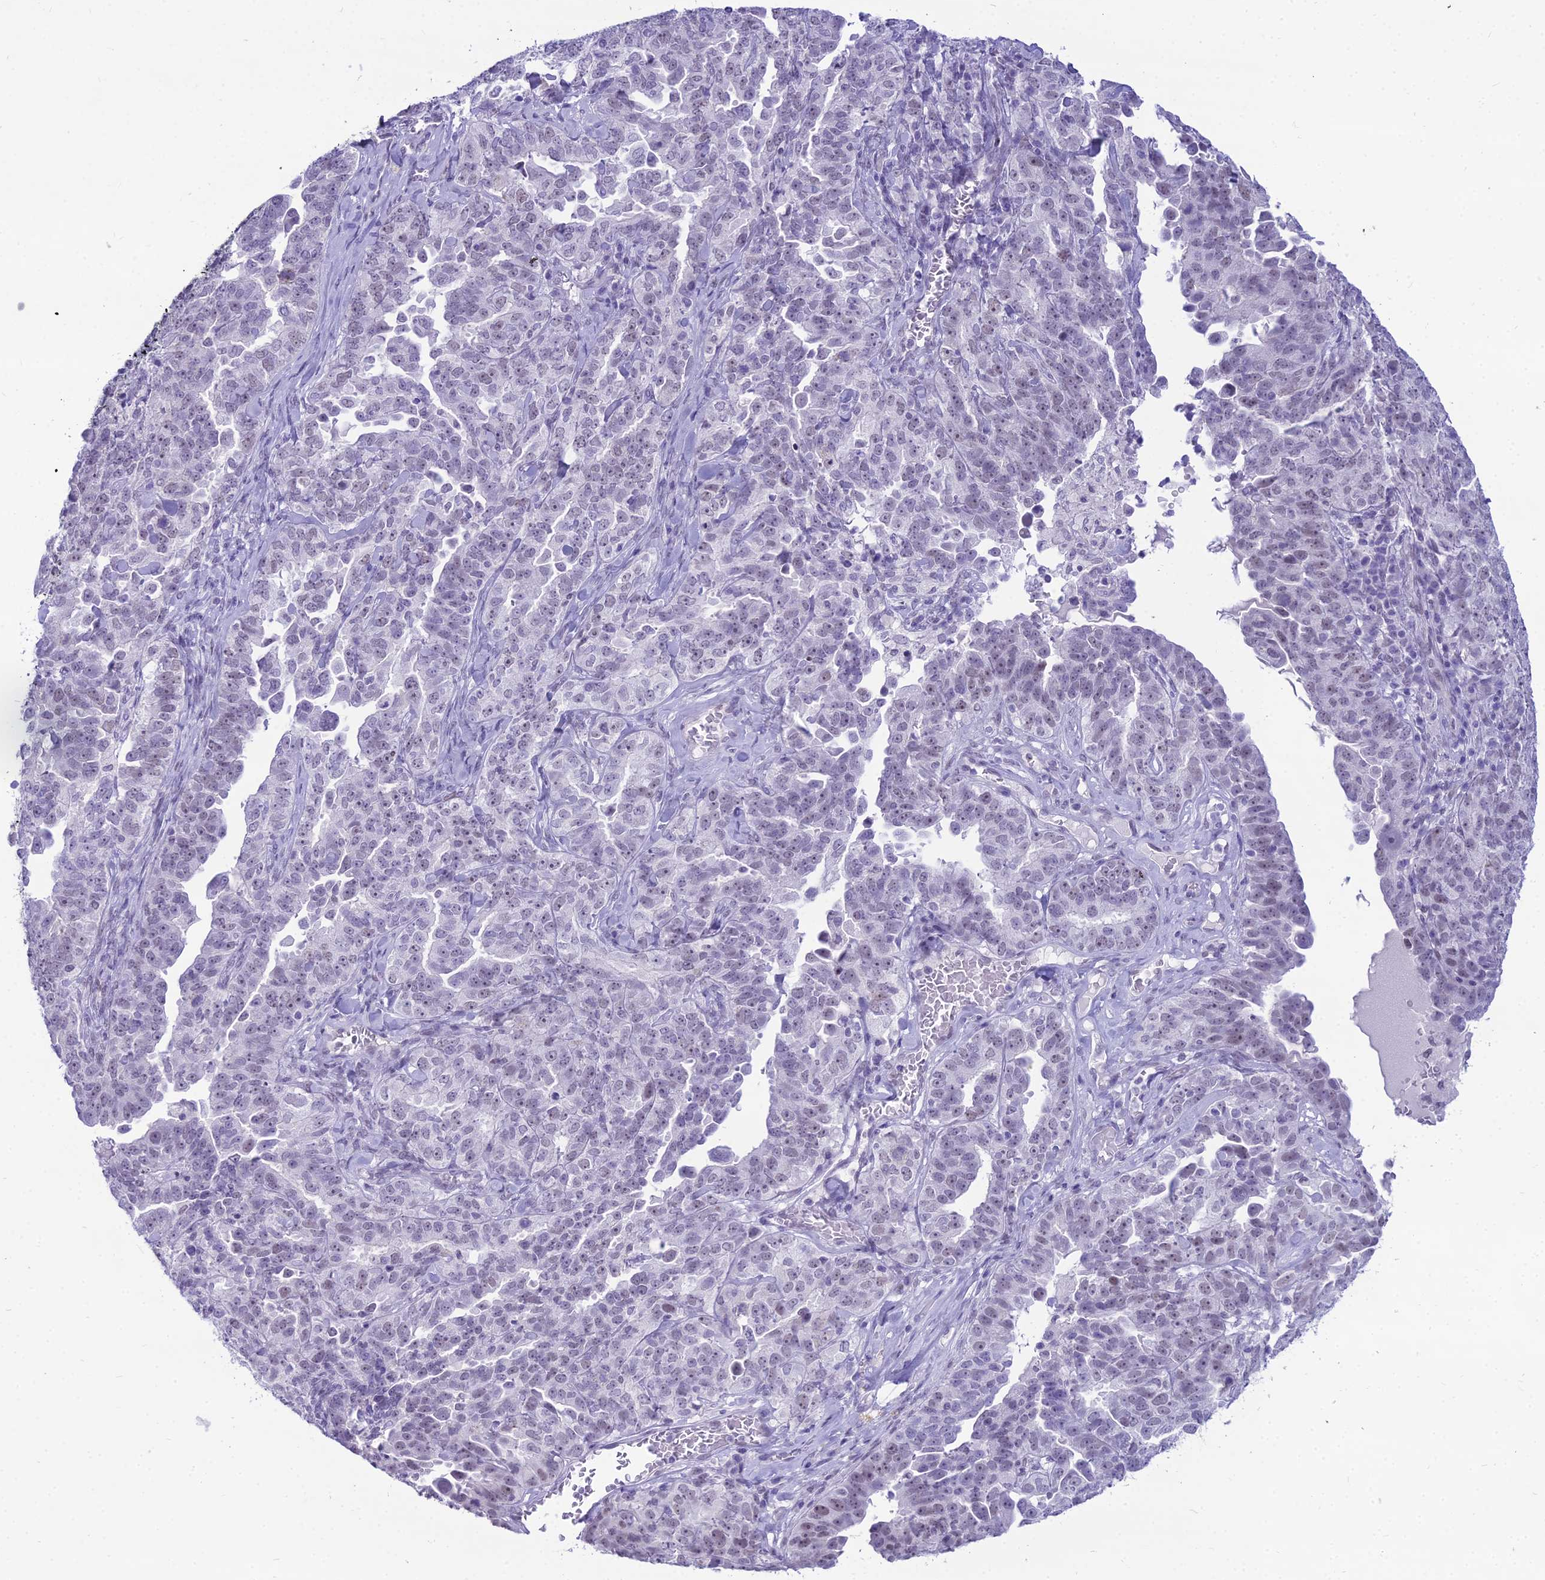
{"staining": {"intensity": "weak", "quantity": "<25%", "location": "nuclear"}, "tissue": "ovarian cancer", "cell_type": "Tumor cells", "image_type": "cancer", "snomed": [{"axis": "morphology", "description": "Carcinoma, endometroid"}, {"axis": "topography", "description": "Ovary"}], "caption": "Tumor cells are negative for brown protein staining in ovarian endometroid carcinoma.", "gene": "DHX40", "patient": {"sex": "female", "age": 62}}